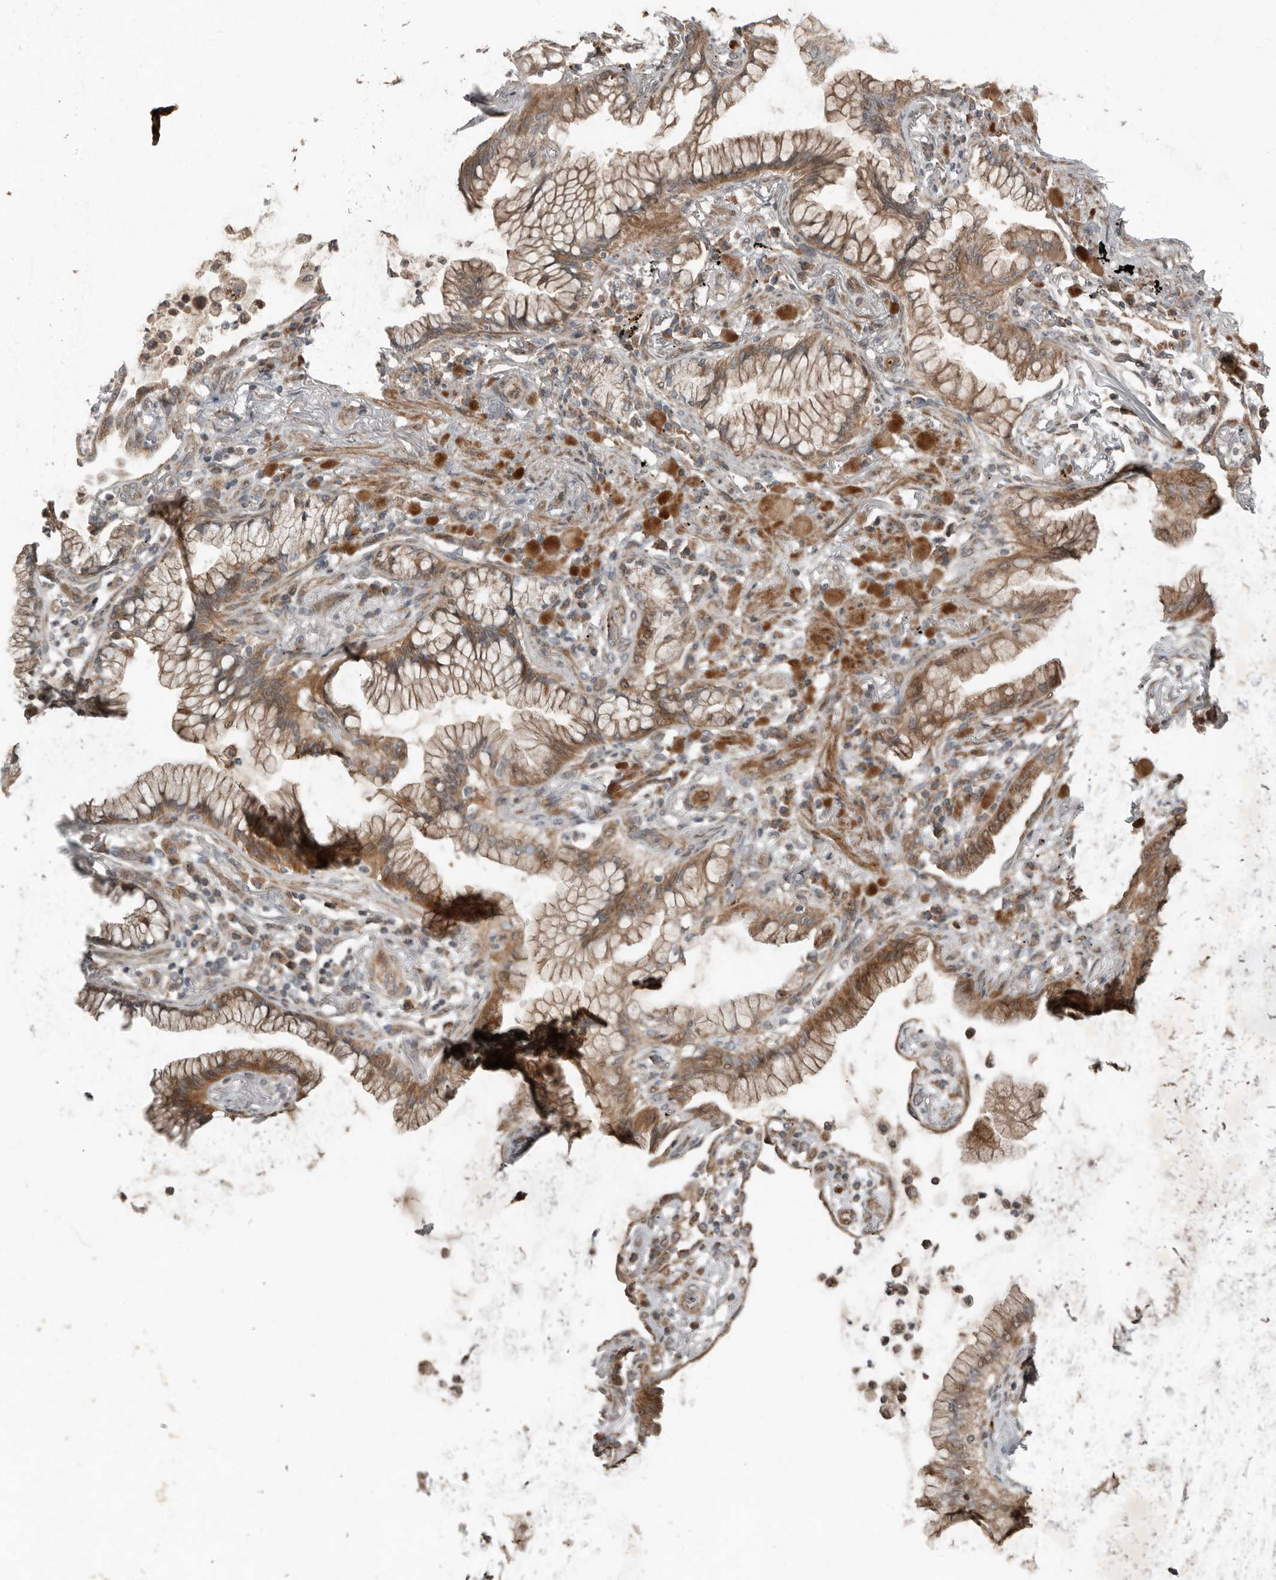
{"staining": {"intensity": "moderate", "quantity": ">75%", "location": "cytoplasmic/membranous"}, "tissue": "lung cancer", "cell_type": "Tumor cells", "image_type": "cancer", "snomed": [{"axis": "morphology", "description": "Adenocarcinoma, NOS"}, {"axis": "topography", "description": "Lung"}], "caption": "IHC micrograph of lung adenocarcinoma stained for a protein (brown), which exhibits medium levels of moderate cytoplasmic/membranous expression in about >75% of tumor cells.", "gene": "SLC6A7", "patient": {"sex": "female", "age": 70}}